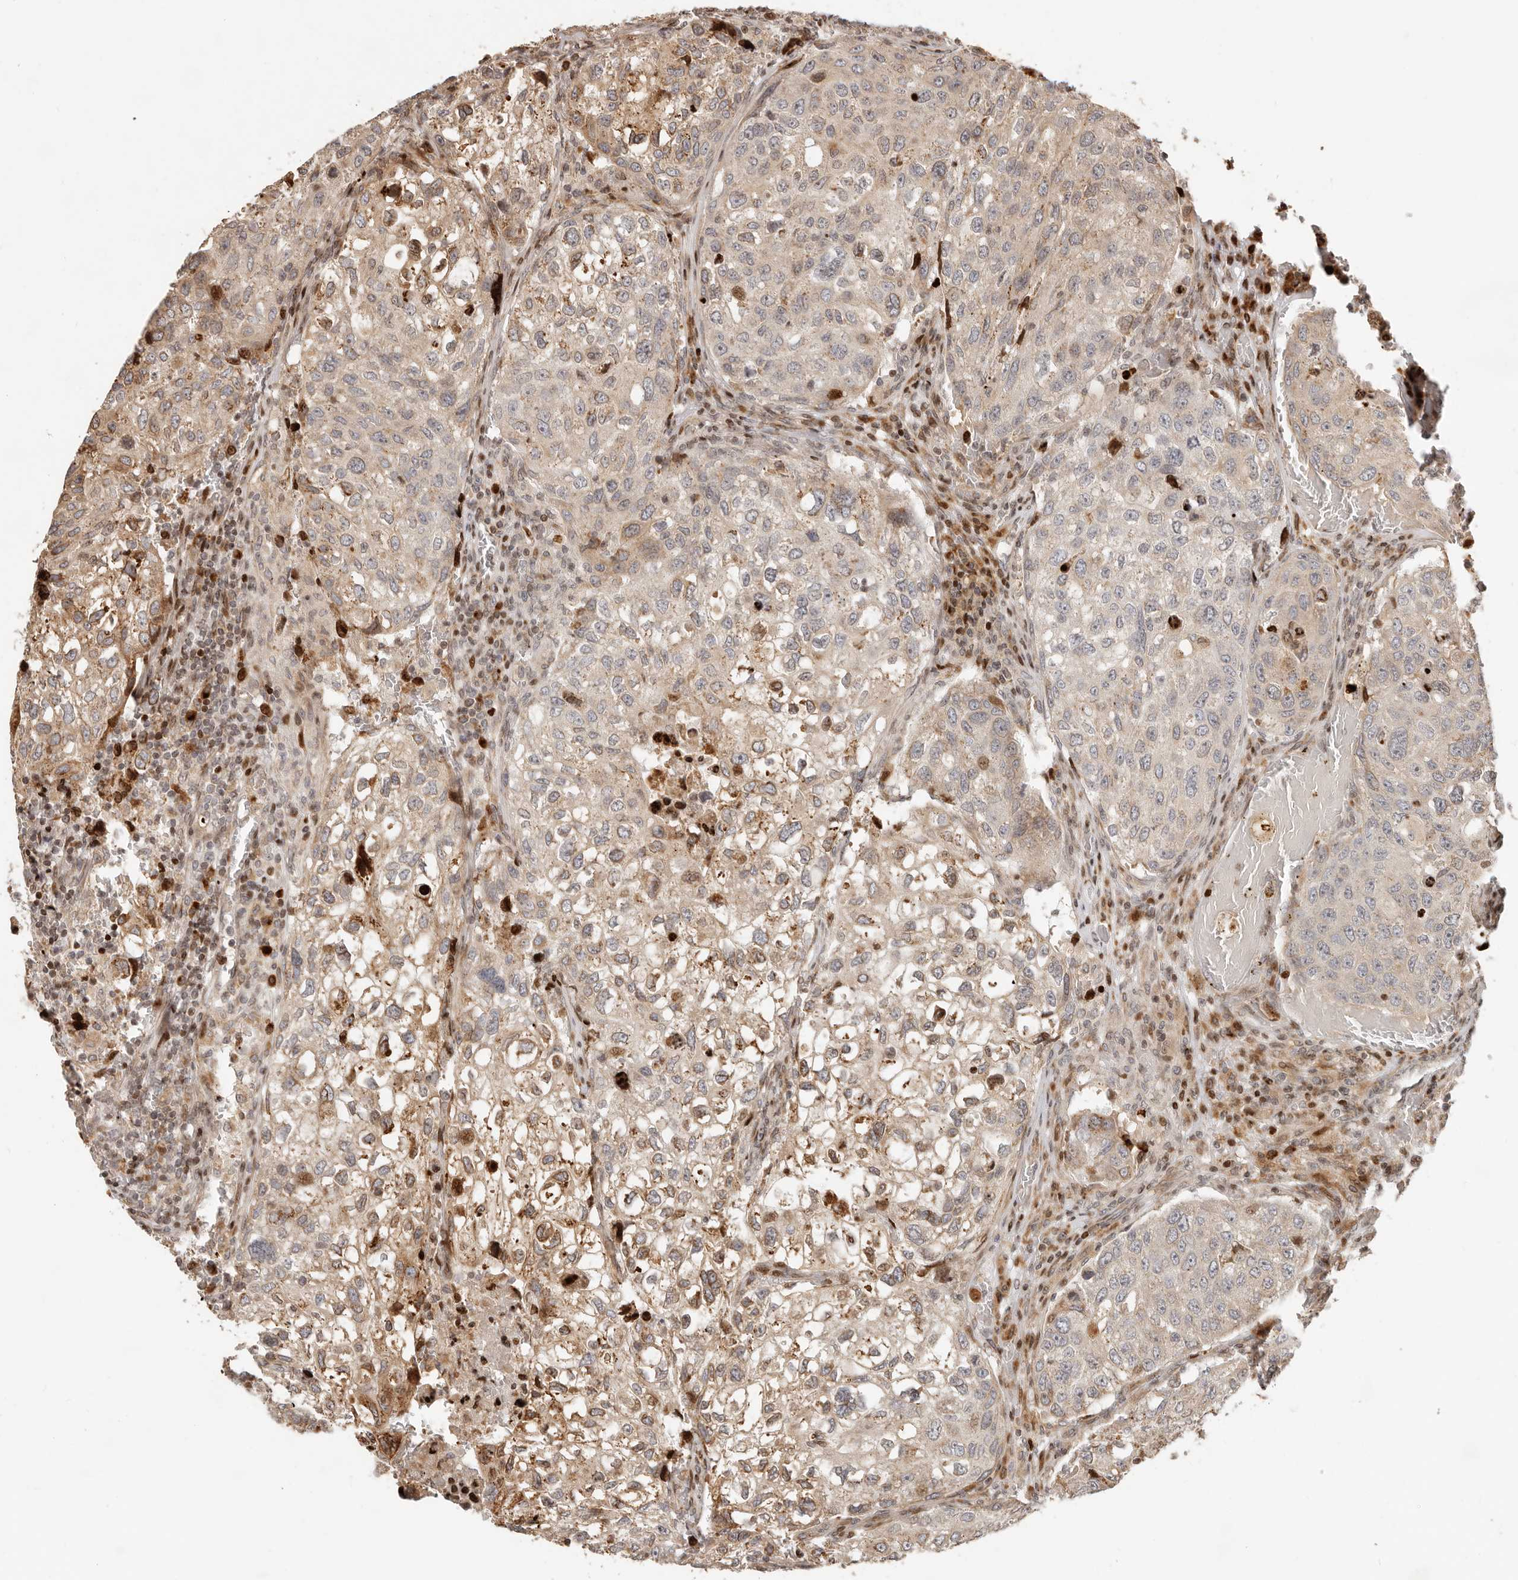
{"staining": {"intensity": "moderate", "quantity": "<25%", "location": "cytoplasmic/membranous"}, "tissue": "urothelial cancer", "cell_type": "Tumor cells", "image_type": "cancer", "snomed": [{"axis": "morphology", "description": "Urothelial carcinoma, High grade"}, {"axis": "topography", "description": "Lymph node"}, {"axis": "topography", "description": "Urinary bladder"}], "caption": "A photomicrograph of urothelial carcinoma (high-grade) stained for a protein demonstrates moderate cytoplasmic/membranous brown staining in tumor cells. Immunohistochemistry (ihc) stains the protein in brown and the nuclei are stained blue.", "gene": "TRIM4", "patient": {"sex": "male", "age": 51}}